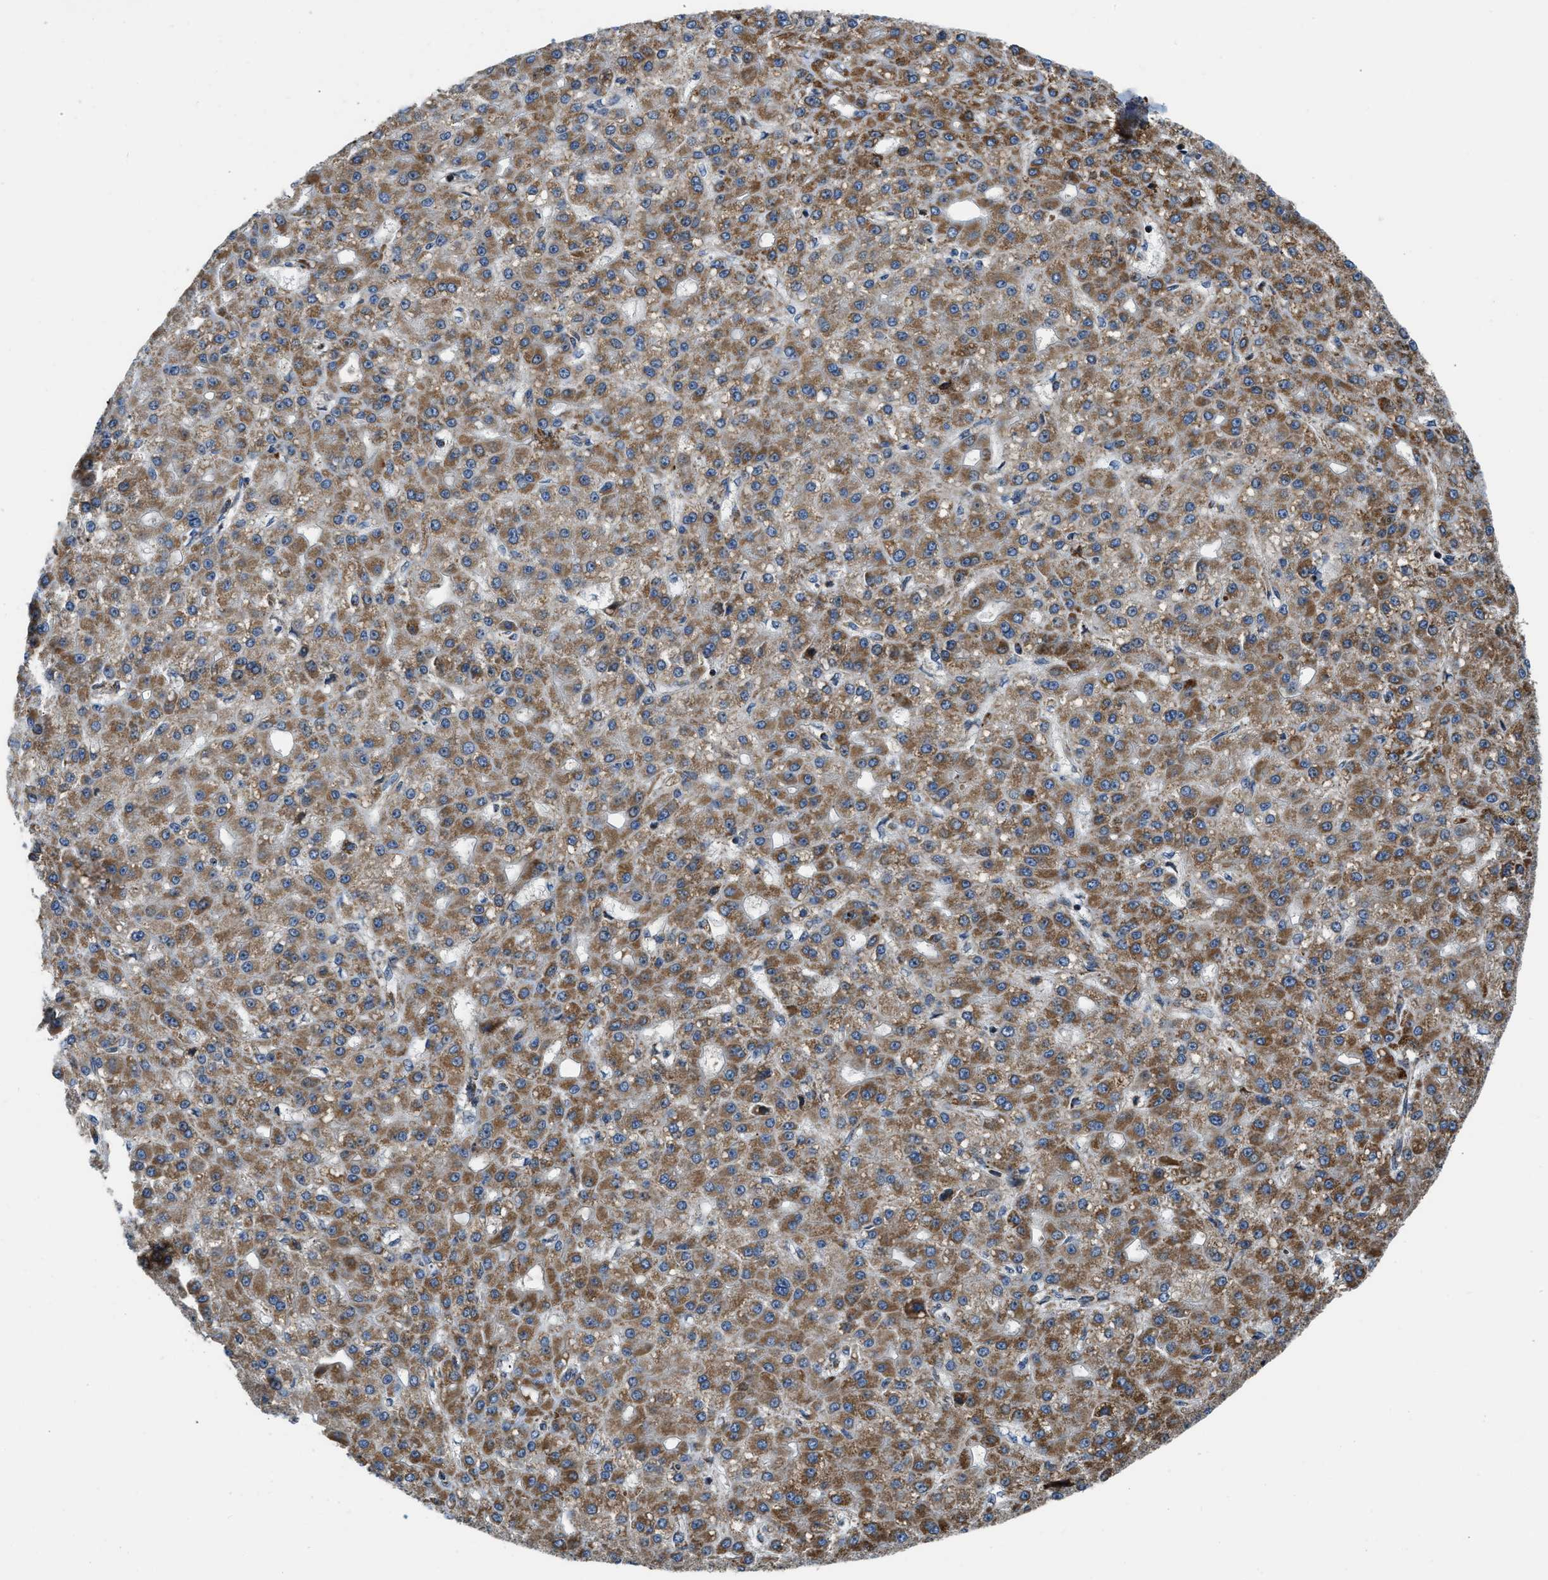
{"staining": {"intensity": "moderate", "quantity": ">75%", "location": "cytoplasmic/membranous"}, "tissue": "liver cancer", "cell_type": "Tumor cells", "image_type": "cancer", "snomed": [{"axis": "morphology", "description": "Carcinoma, Hepatocellular, NOS"}, {"axis": "topography", "description": "Liver"}], "caption": "A photomicrograph showing moderate cytoplasmic/membranous staining in approximately >75% of tumor cells in liver cancer, as visualized by brown immunohistochemical staining.", "gene": "GSDME", "patient": {"sex": "male", "age": 67}}